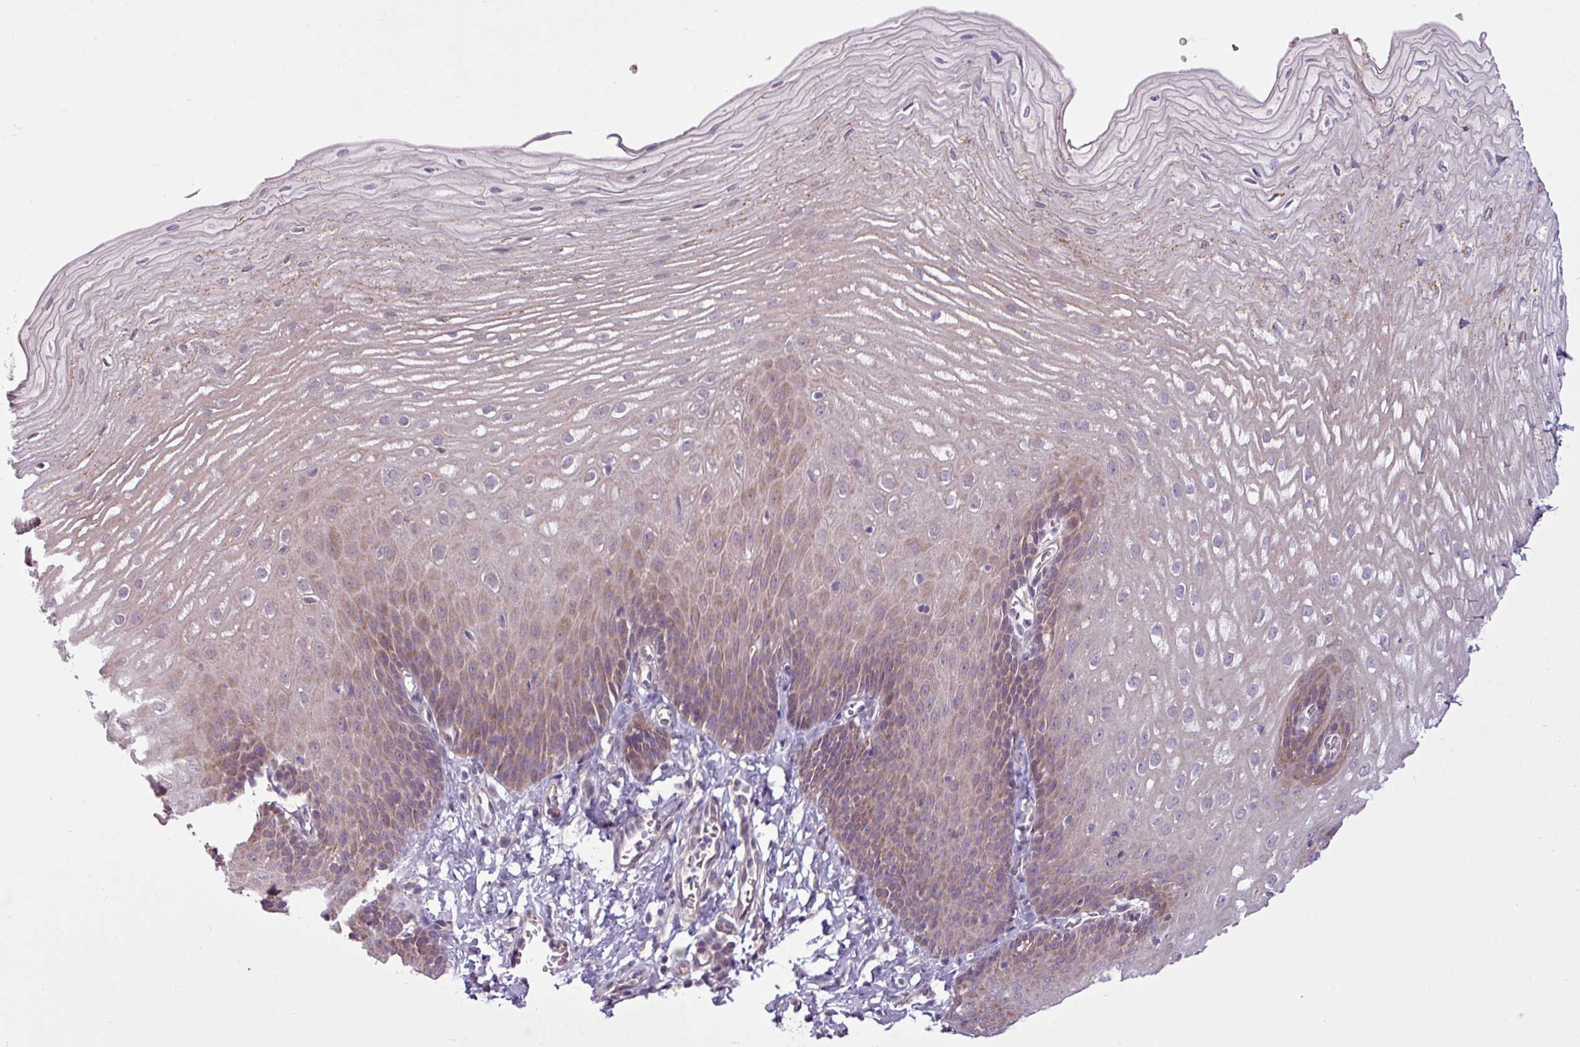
{"staining": {"intensity": "moderate", "quantity": "25%-75%", "location": "cytoplasmic/membranous"}, "tissue": "esophagus", "cell_type": "Squamous epithelial cells", "image_type": "normal", "snomed": [{"axis": "morphology", "description": "Normal tissue, NOS"}, {"axis": "topography", "description": "Esophagus"}], "caption": "A medium amount of moderate cytoplasmic/membranous positivity is seen in approximately 25%-75% of squamous epithelial cells in benign esophagus.", "gene": "GPT2", "patient": {"sex": "male", "age": 70}}